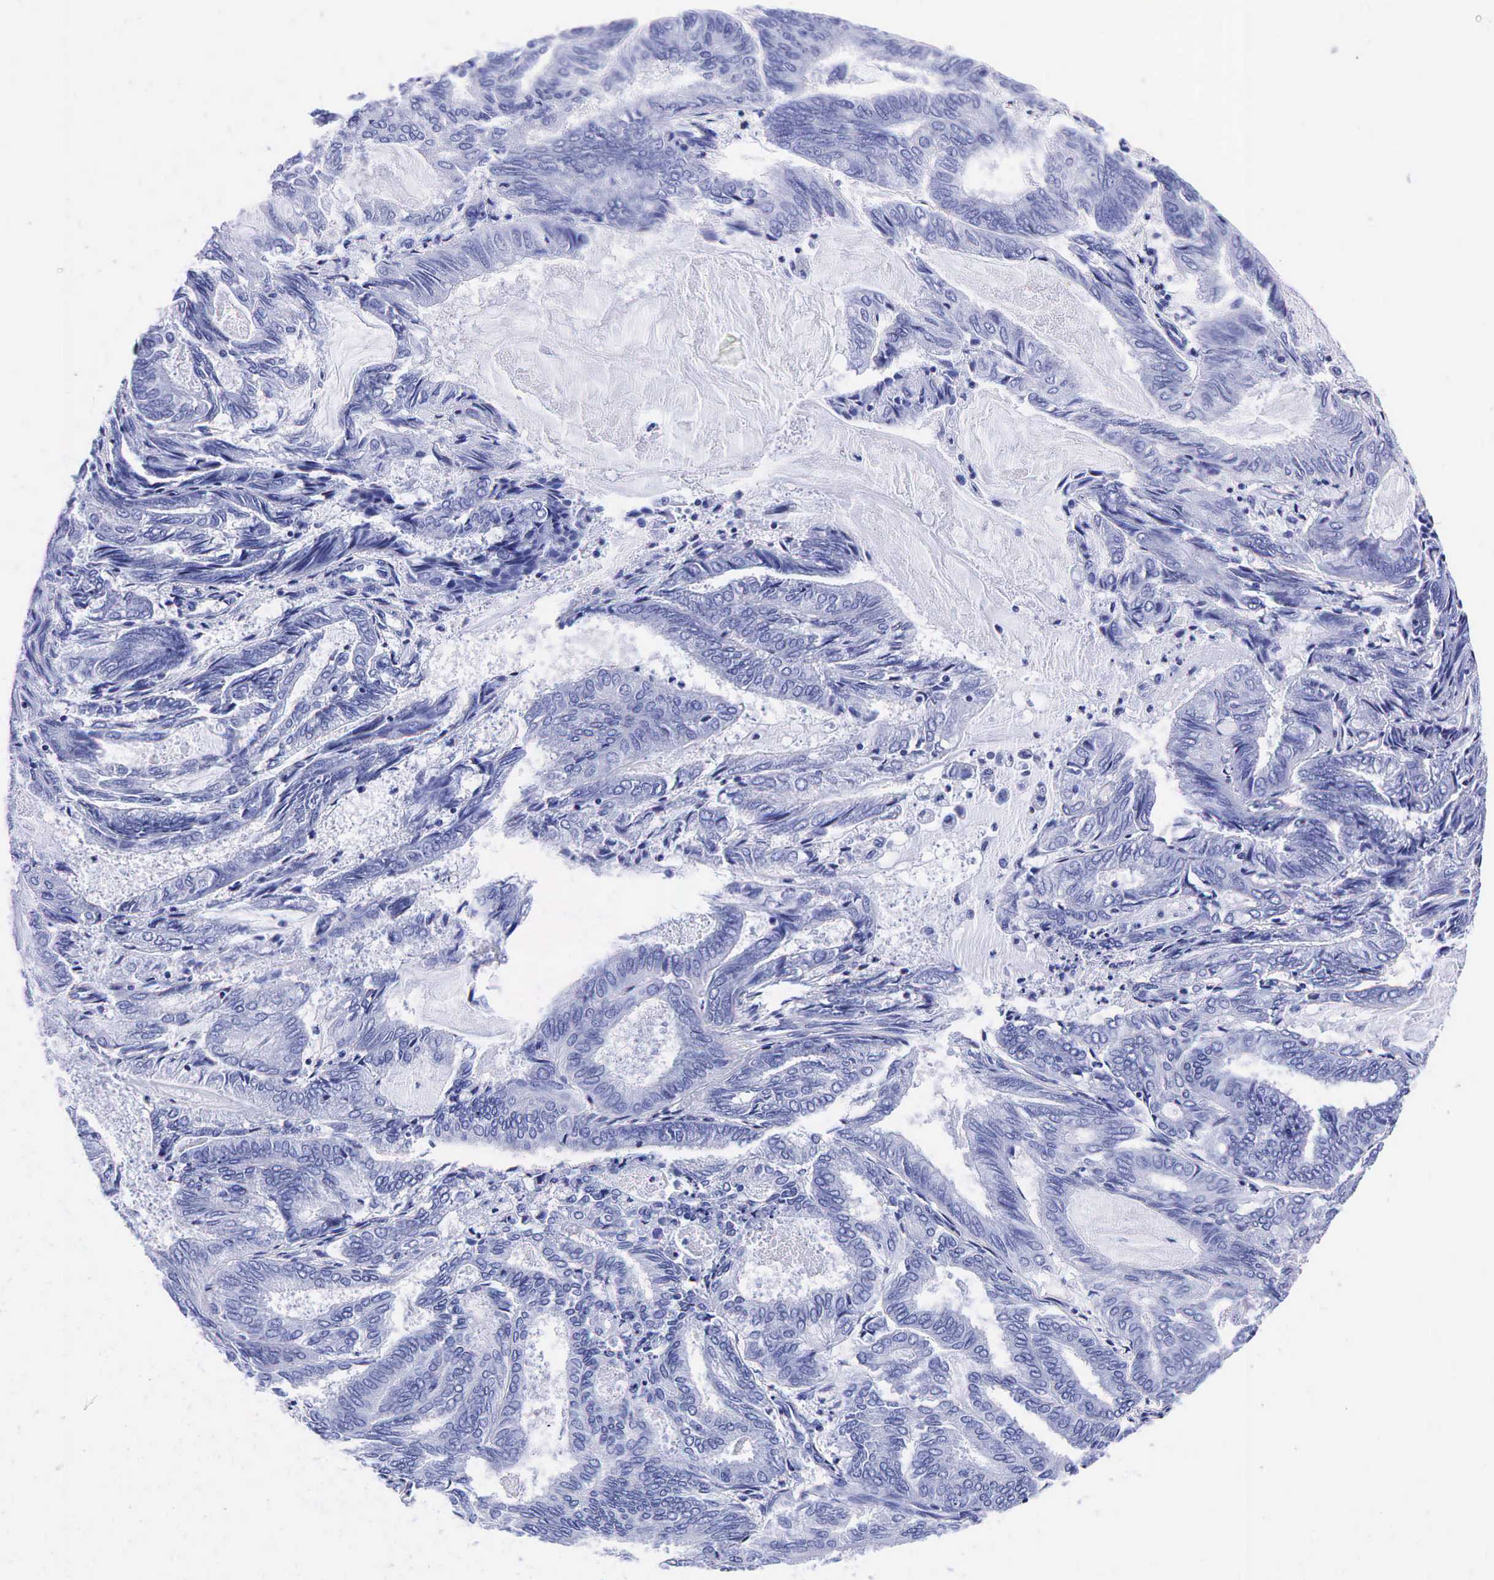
{"staining": {"intensity": "negative", "quantity": "none", "location": "none"}, "tissue": "endometrial cancer", "cell_type": "Tumor cells", "image_type": "cancer", "snomed": [{"axis": "morphology", "description": "Adenocarcinoma, NOS"}, {"axis": "topography", "description": "Endometrium"}], "caption": "An image of human endometrial adenocarcinoma is negative for staining in tumor cells.", "gene": "KLK3", "patient": {"sex": "female", "age": 59}}